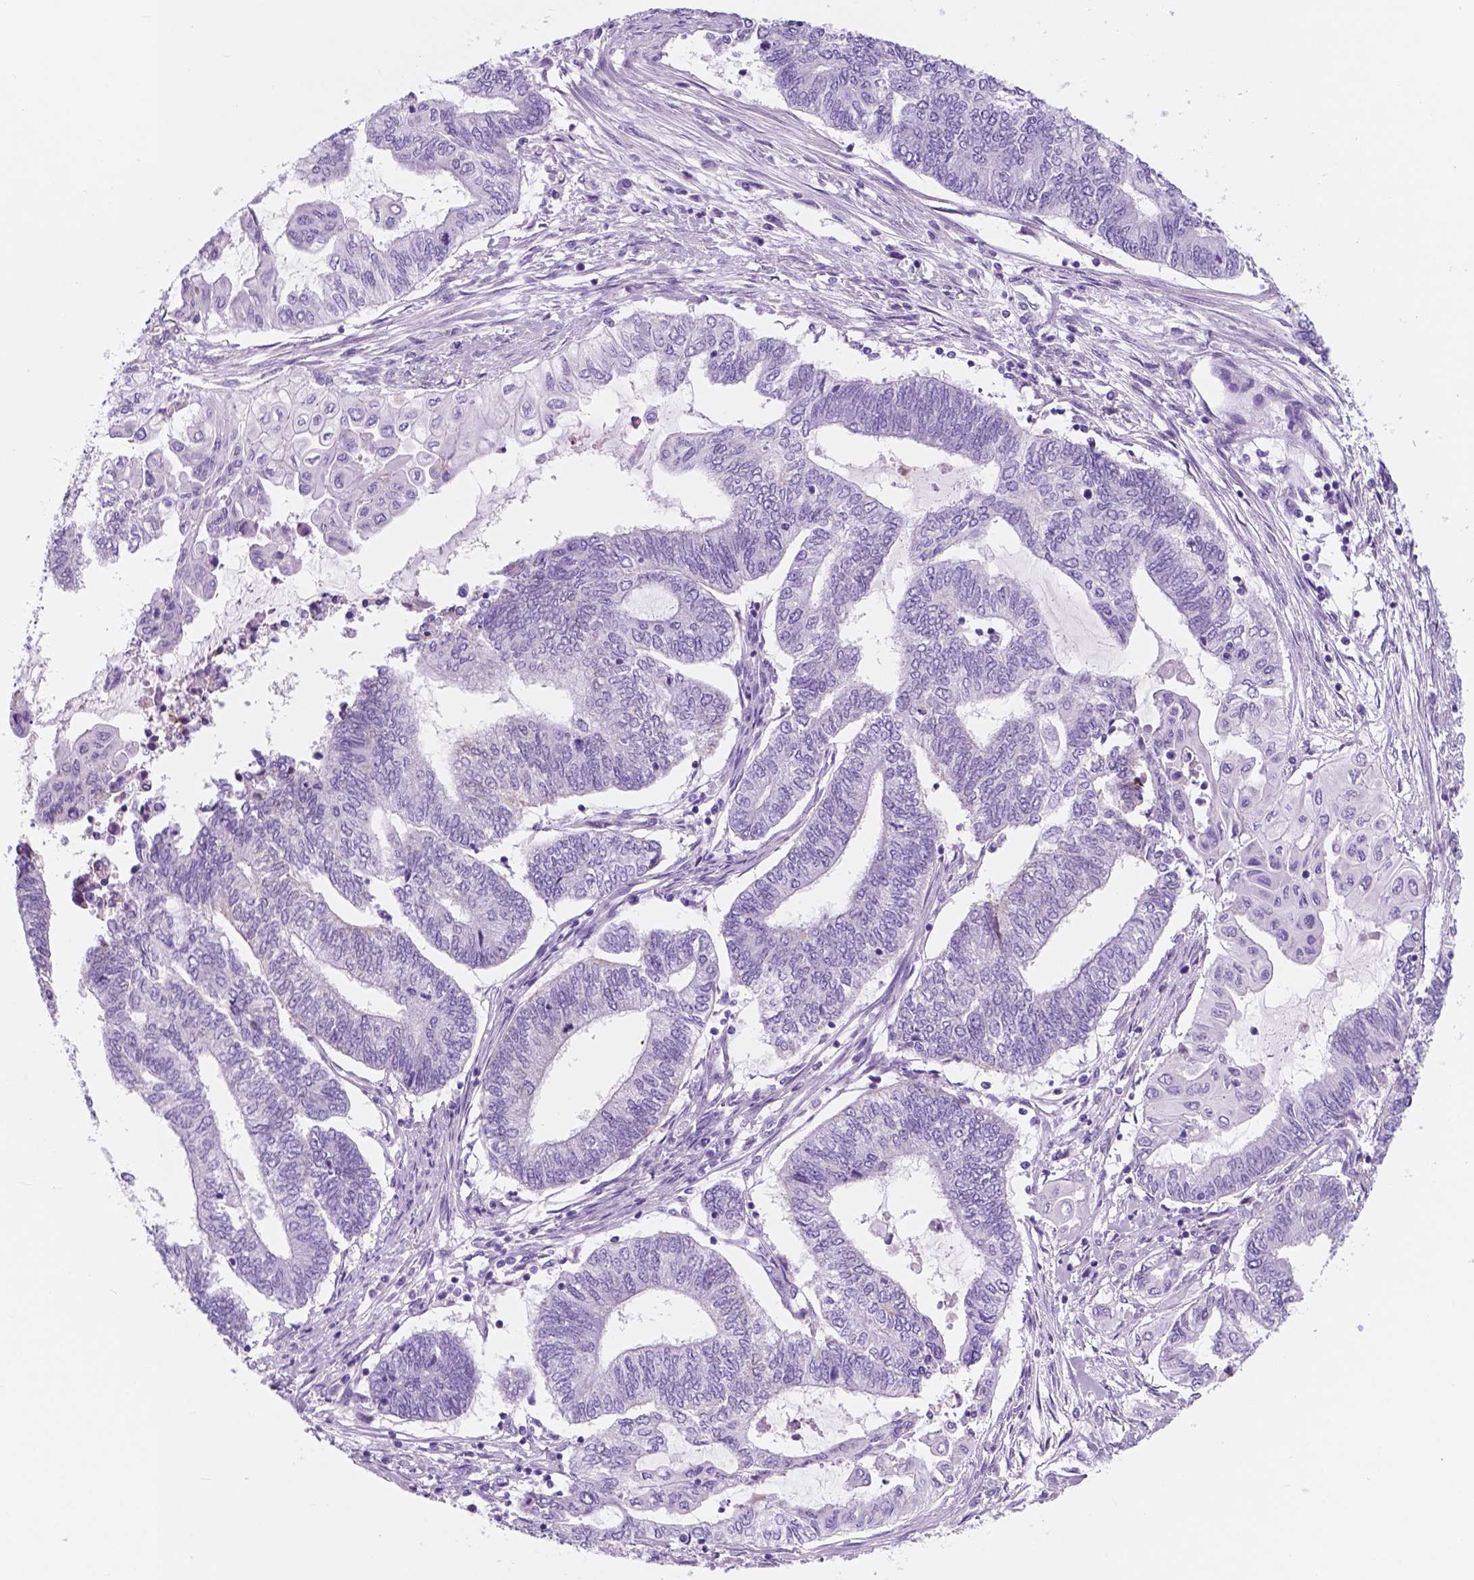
{"staining": {"intensity": "negative", "quantity": "none", "location": "none"}, "tissue": "endometrial cancer", "cell_type": "Tumor cells", "image_type": "cancer", "snomed": [{"axis": "morphology", "description": "Adenocarcinoma, NOS"}, {"axis": "topography", "description": "Uterus"}, {"axis": "topography", "description": "Endometrium"}], "caption": "There is no significant staining in tumor cells of endometrial adenocarcinoma.", "gene": "CUZD1", "patient": {"sex": "female", "age": 70}}